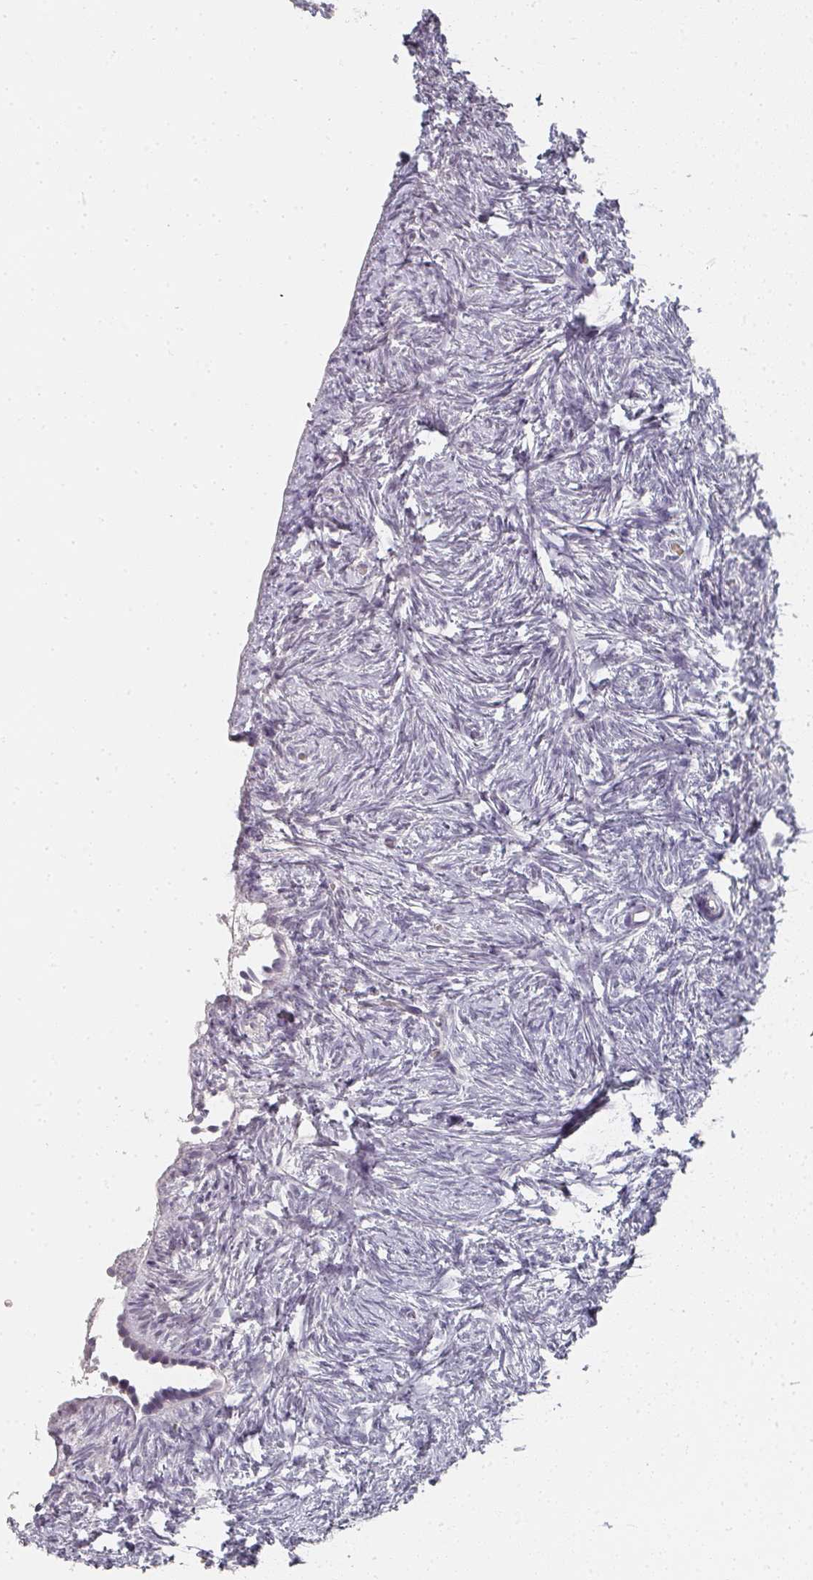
{"staining": {"intensity": "negative", "quantity": "none", "location": "none"}, "tissue": "ovary", "cell_type": "Ovarian stroma cells", "image_type": "normal", "snomed": [{"axis": "morphology", "description": "Normal tissue, NOS"}, {"axis": "topography", "description": "Ovary"}], "caption": "This is a photomicrograph of immunohistochemistry (IHC) staining of unremarkable ovary, which shows no staining in ovarian stroma cells. (DAB immunohistochemistry (IHC) visualized using brightfield microscopy, high magnification).", "gene": "SHISA2", "patient": {"sex": "female", "age": 51}}